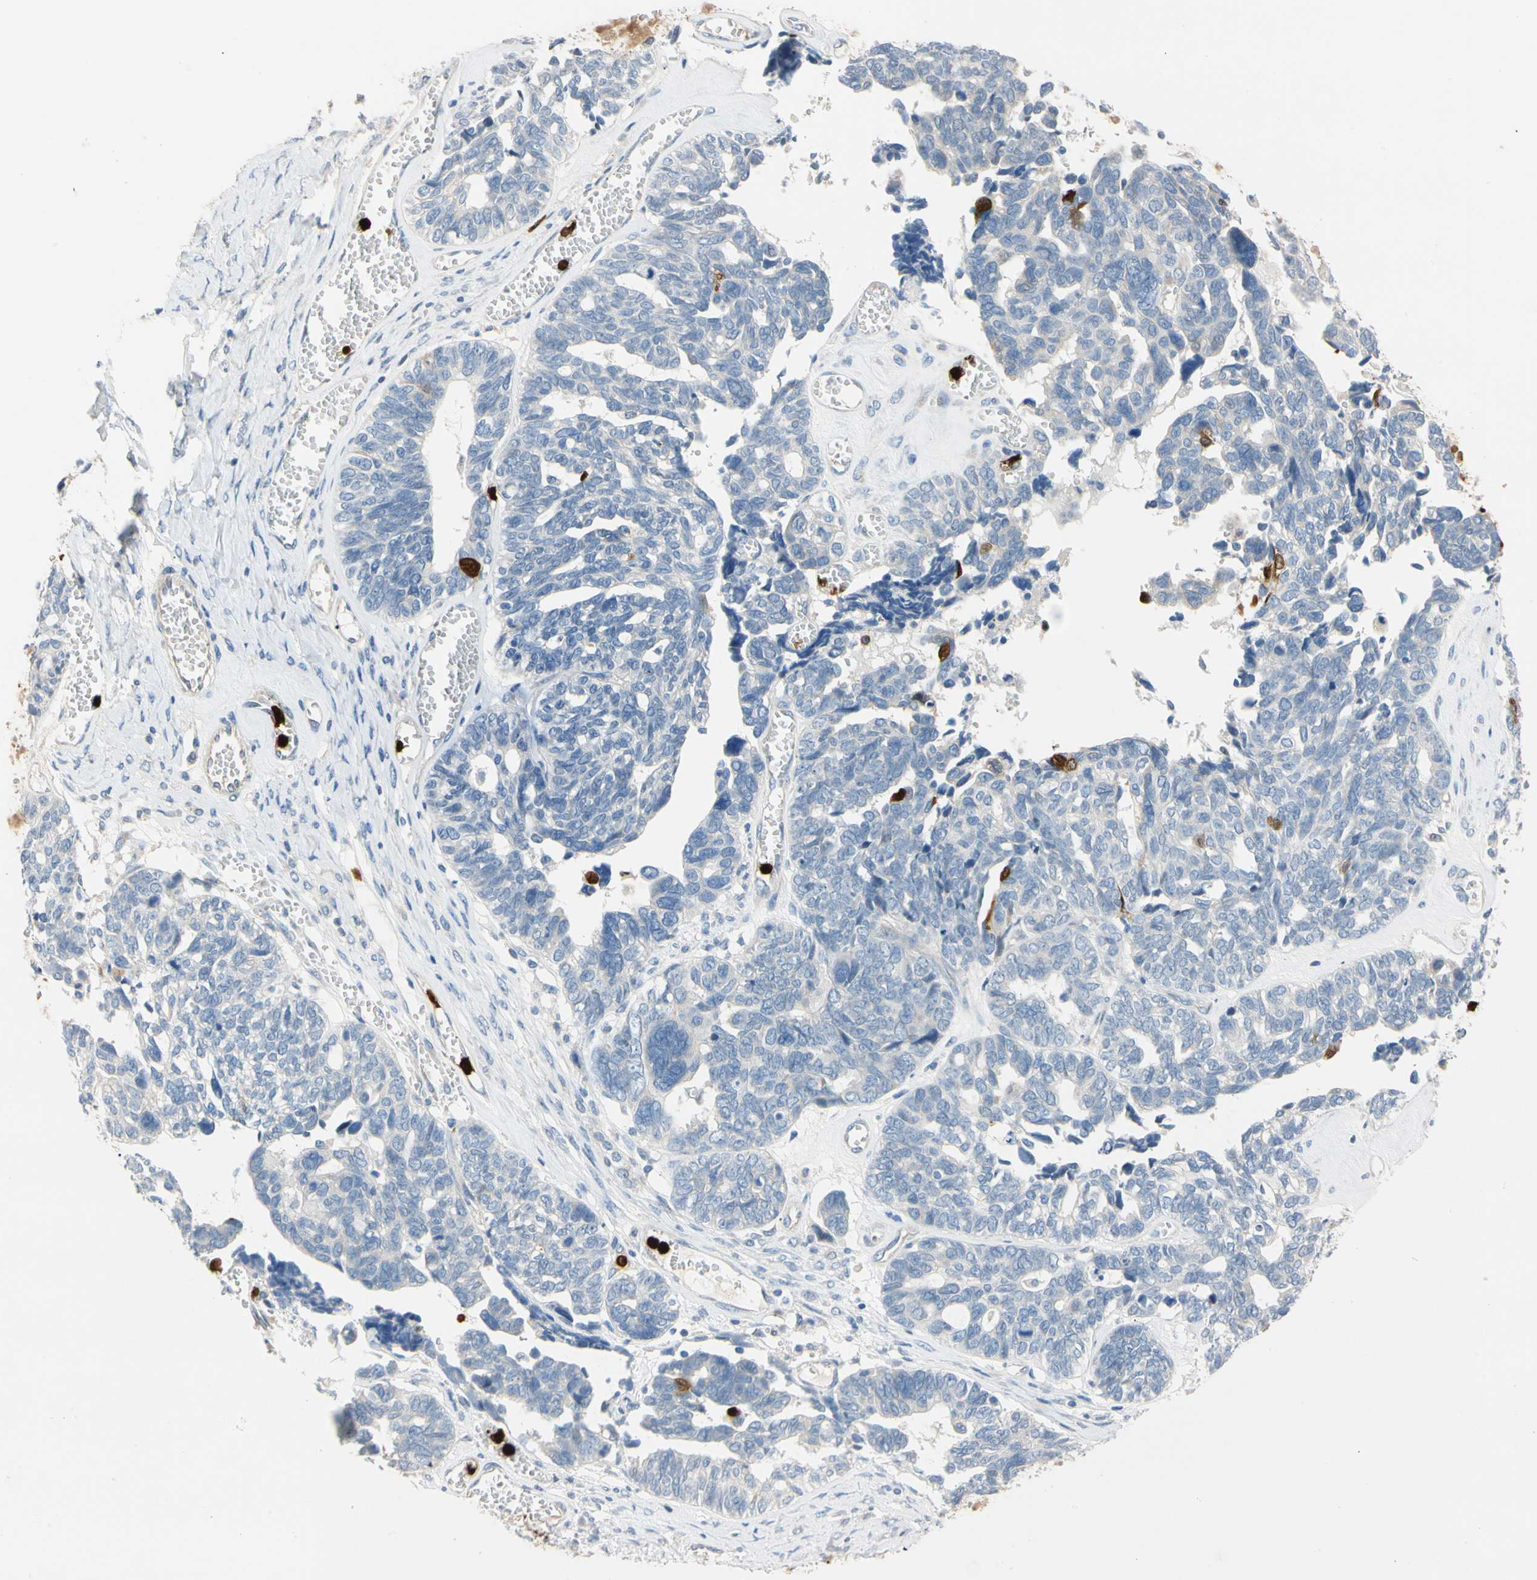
{"staining": {"intensity": "negative", "quantity": "none", "location": "none"}, "tissue": "ovarian cancer", "cell_type": "Tumor cells", "image_type": "cancer", "snomed": [{"axis": "morphology", "description": "Cystadenocarcinoma, serous, NOS"}, {"axis": "topography", "description": "Ovary"}], "caption": "The photomicrograph displays no significant positivity in tumor cells of ovarian cancer.", "gene": "TRAF5", "patient": {"sex": "female", "age": 79}}